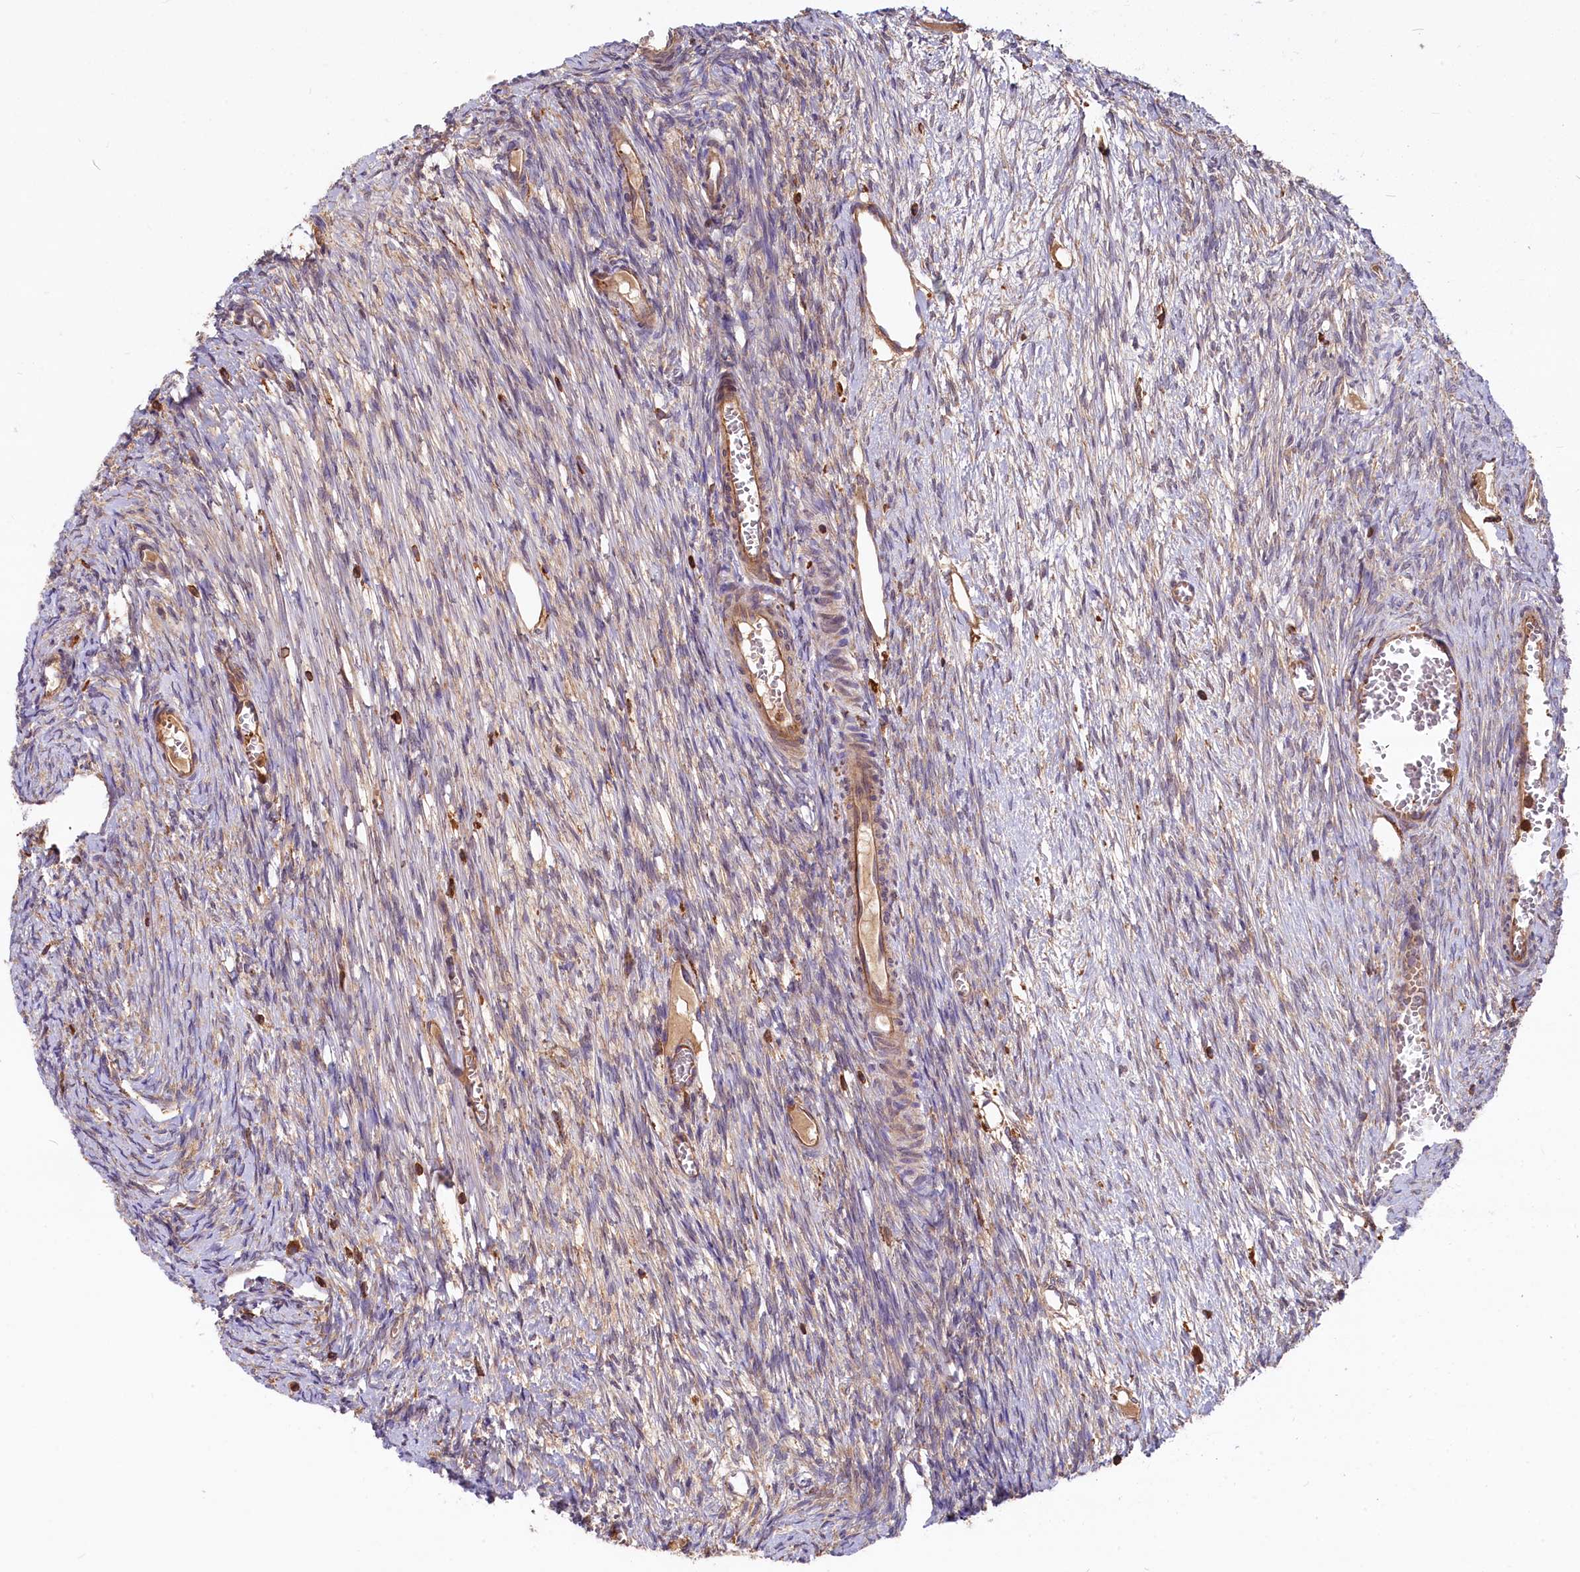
{"staining": {"intensity": "weak", "quantity": ">75%", "location": "cytoplasmic/membranous"}, "tissue": "ovary", "cell_type": "Follicle cells", "image_type": "normal", "snomed": [{"axis": "morphology", "description": "Normal tissue, NOS"}, {"axis": "topography", "description": "Ovary"}], "caption": "Immunohistochemical staining of benign ovary reveals weak cytoplasmic/membranous protein positivity in approximately >75% of follicle cells.", "gene": "MYO9B", "patient": {"sex": "female", "age": 44}}